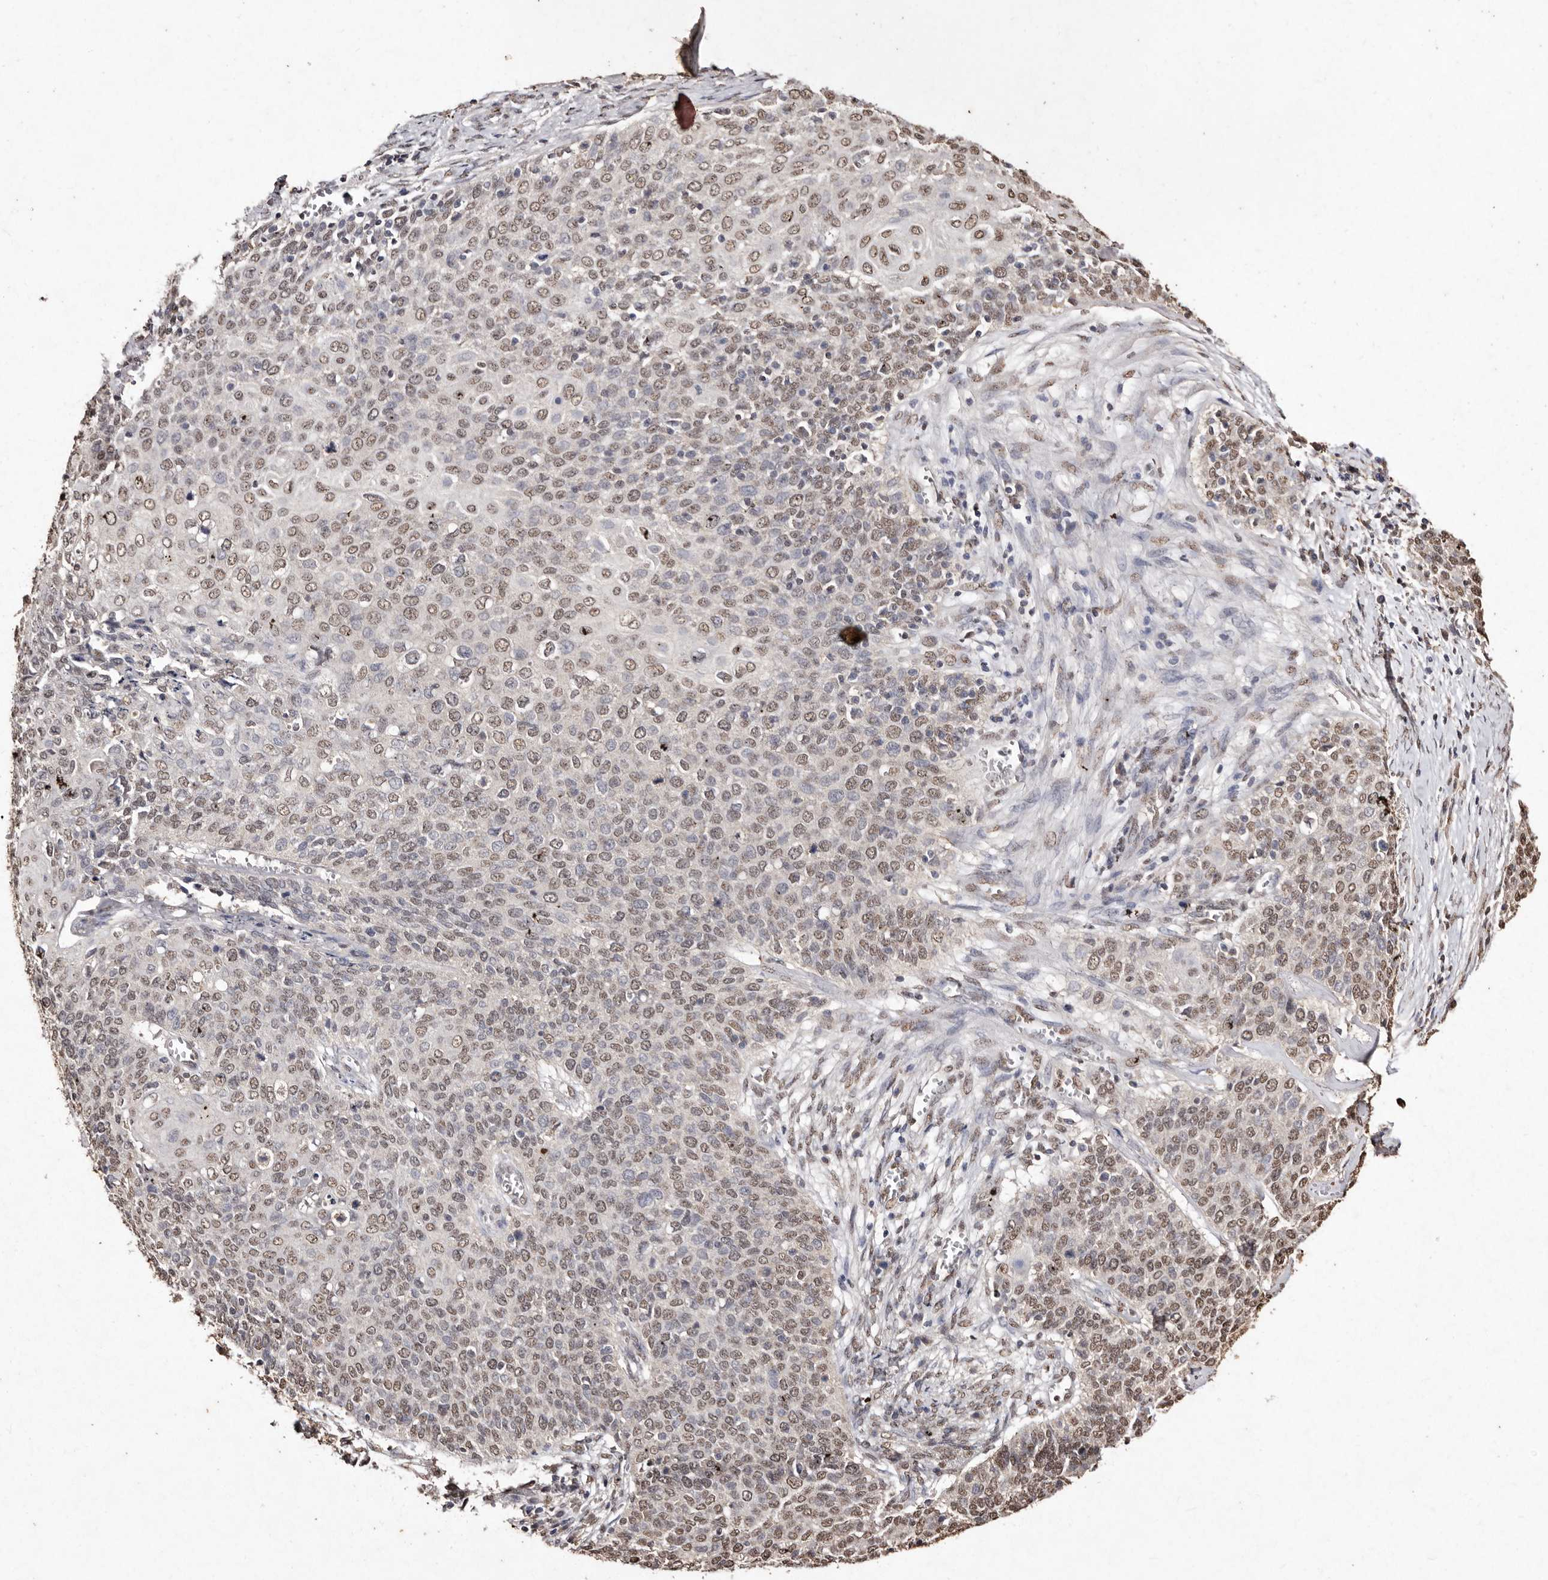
{"staining": {"intensity": "moderate", "quantity": ">75%", "location": "nuclear"}, "tissue": "cervical cancer", "cell_type": "Tumor cells", "image_type": "cancer", "snomed": [{"axis": "morphology", "description": "Squamous cell carcinoma, NOS"}, {"axis": "topography", "description": "Cervix"}], "caption": "Cervical cancer stained with a protein marker reveals moderate staining in tumor cells.", "gene": "ERBB4", "patient": {"sex": "female", "age": 39}}